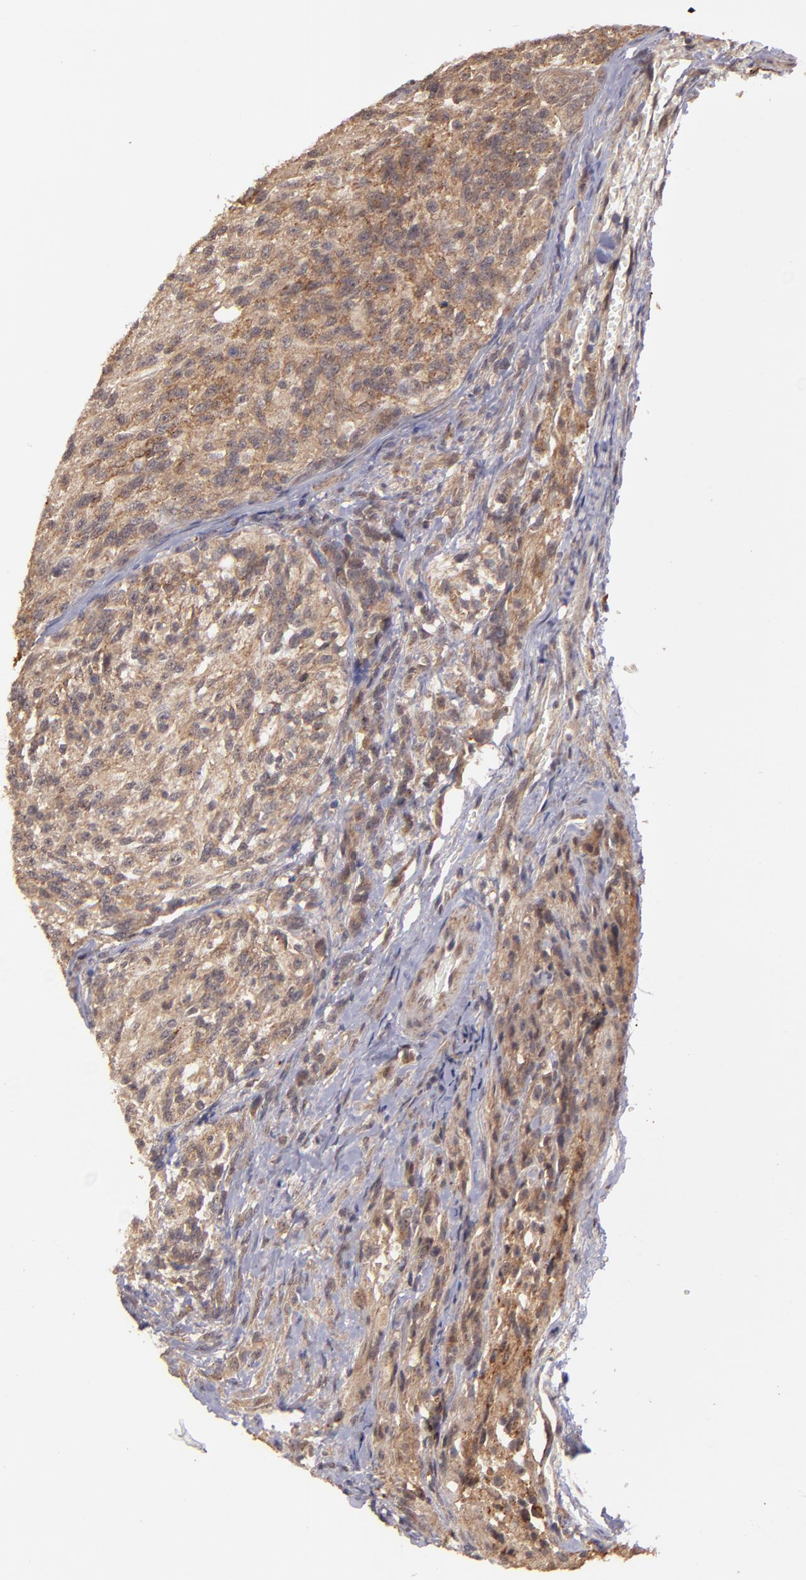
{"staining": {"intensity": "moderate", "quantity": ">75%", "location": "cytoplasmic/membranous"}, "tissue": "glioma", "cell_type": "Tumor cells", "image_type": "cancer", "snomed": [{"axis": "morphology", "description": "Normal tissue, NOS"}, {"axis": "morphology", "description": "Glioma, malignant, High grade"}, {"axis": "topography", "description": "Cerebral cortex"}], "caption": "Brown immunohistochemical staining in glioma demonstrates moderate cytoplasmic/membranous positivity in about >75% of tumor cells.", "gene": "ZFYVE1", "patient": {"sex": "male", "age": 56}}